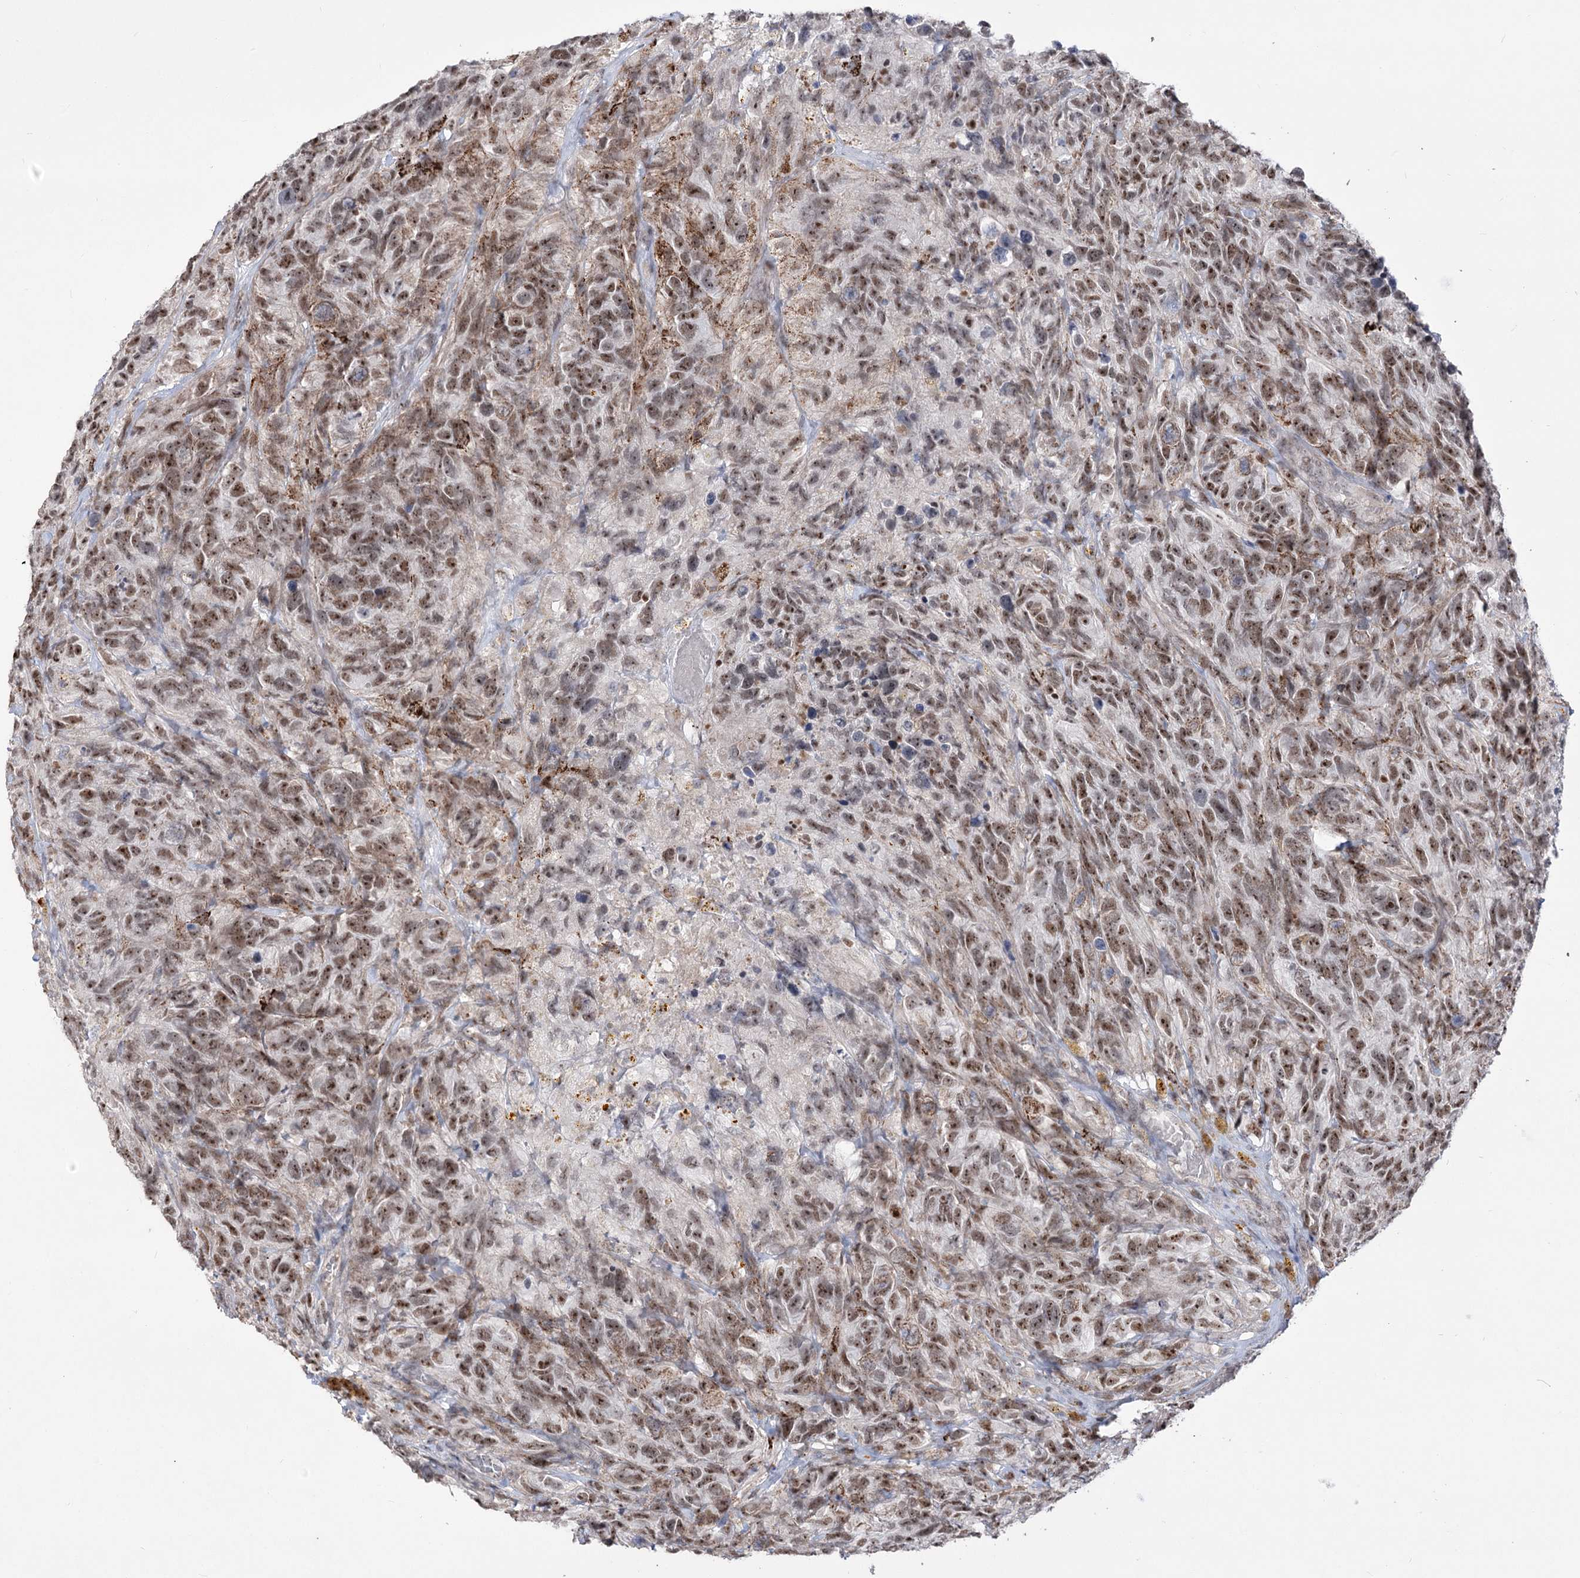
{"staining": {"intensity": "moderate", "quantity": ">75%", "location": "nuclear"}, "tissue": "glioma", "cell_type": "Tumor cells", "image_type": "cancer", "snomed": [{"axis": "morphology", "description": "Glioma, malignant, High grade"}, {"axis": "topography", "description": "Brain"}], "caption": "Human glioma stained with a brown dye shows moderate nuclear positive positivity in approximately >75% of tumor cells.", "gene": "ZSCAN23", "patient": {"sex": "male", "age": 69}}